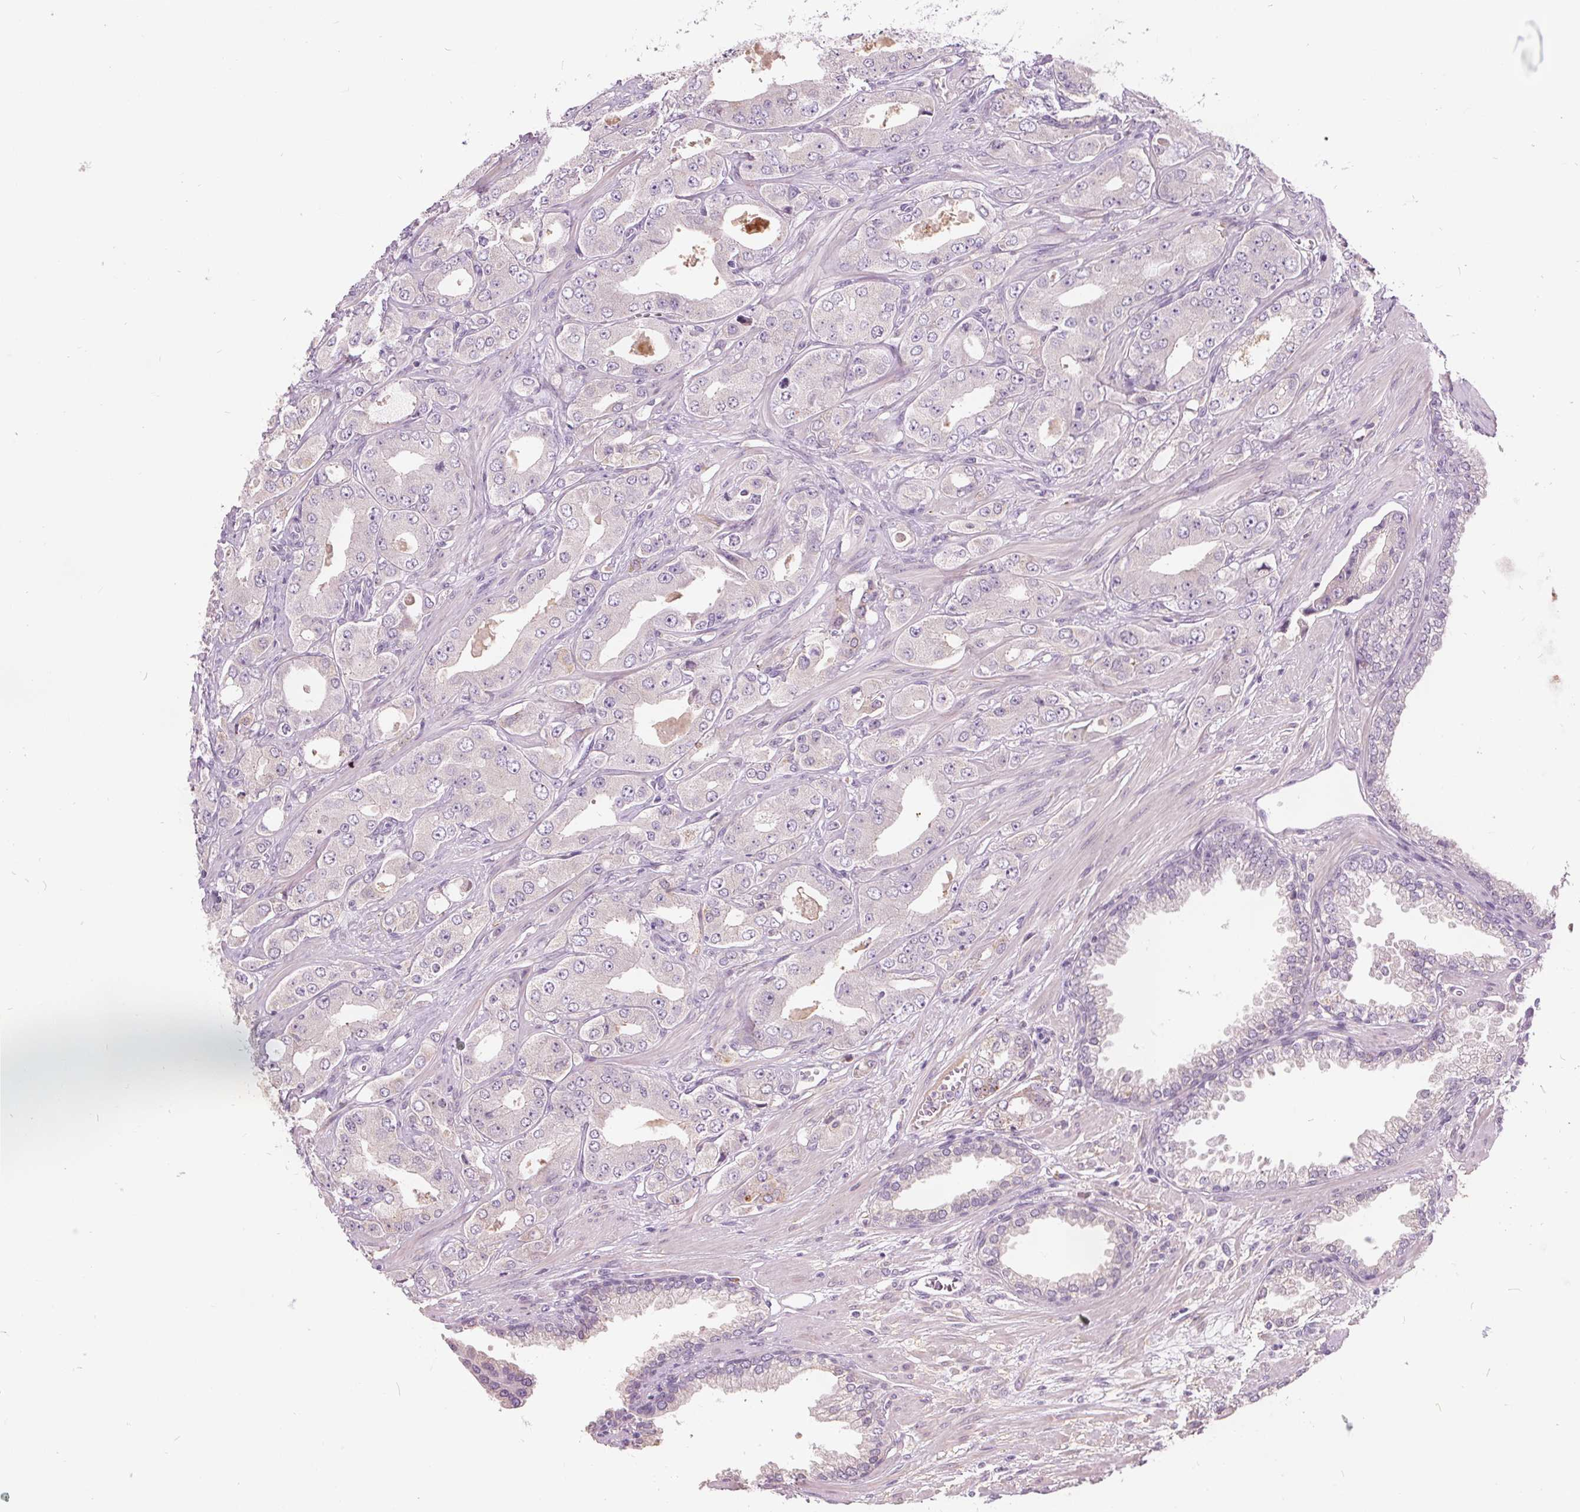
{"staining": {"intensity": "negative", "quantity": "none", "location": "none"}, "tissue": "prostate cancer", "cell_type": "Tumor cells", "image_type": "cancer", "snomed": [{"axis": "morphology", "description": "Adenocarcinoma, Low grade"}, {"axis": "topography", "description": "Prostate"}], "caption": "The immunohistochemistry image has no significant expression in tumor cells of prostate cancer tissue.", "gene": "ACOX2", "patient": {"sex": "male", "age": 60}}